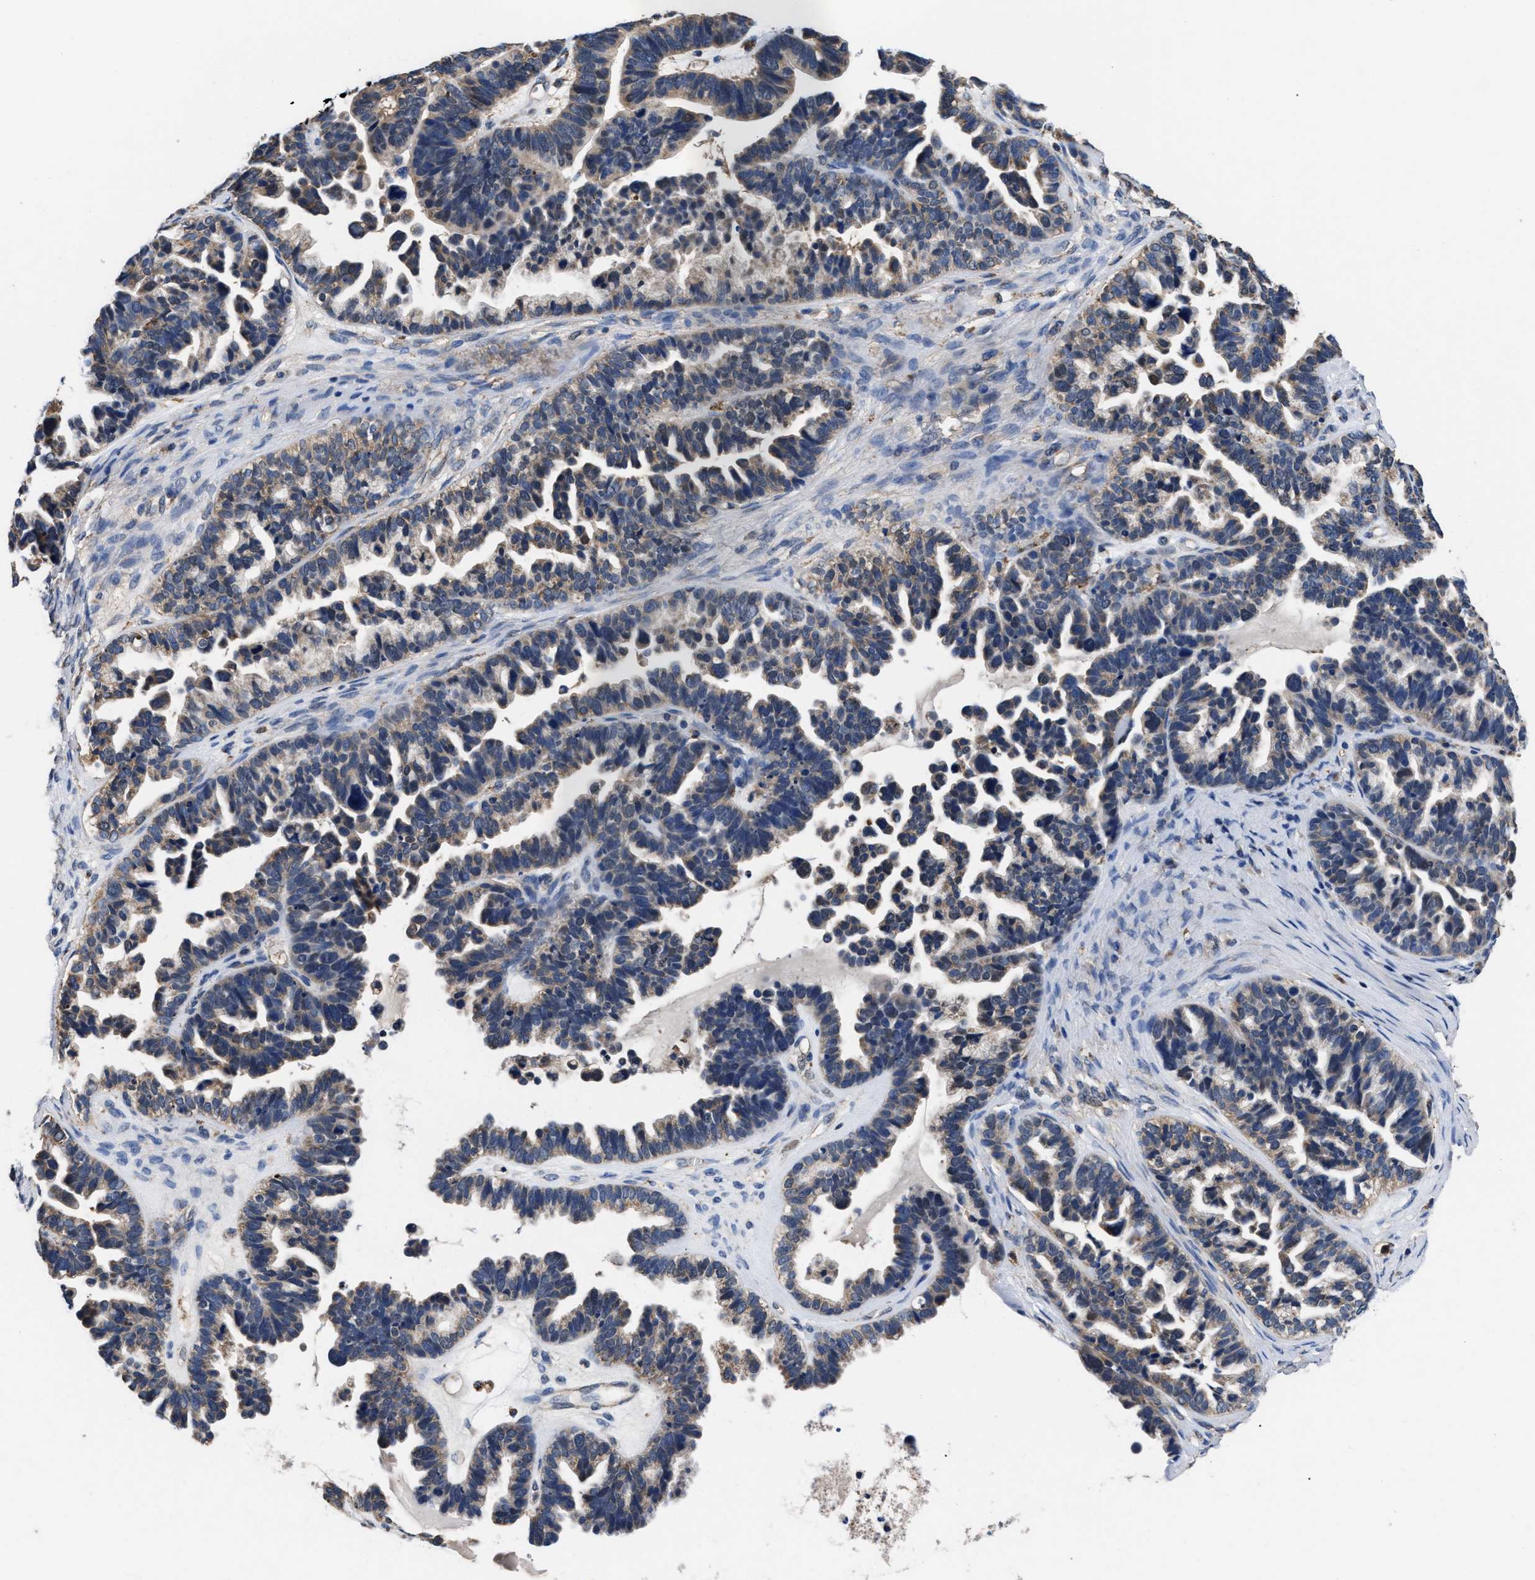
{"staining": {"intensity": "weak", "quantity": "25%-75%", "location": "cytoplasmic/membranous"}, "tissue": "ovarian cancer", "cell_type": "Tumor cells", "image_type": "cancer", "snomed": [{"axis": "morphology", "description": "Cystadenocarcinoma, serous, NOS"}, {"axis": "topography", "description": "Ovary"}], "caption": "This image shows ovarian cancer (serous cystadenocarcinoma) stained with immunohistochemistry to label a protein in brown. The cytoplasmic/membranous of tumor cells show weak positivity for the protein. Nuclei are counter-stained blue.", "gene": "ACLY", "patient": {"sex": "female", "age": 56}}